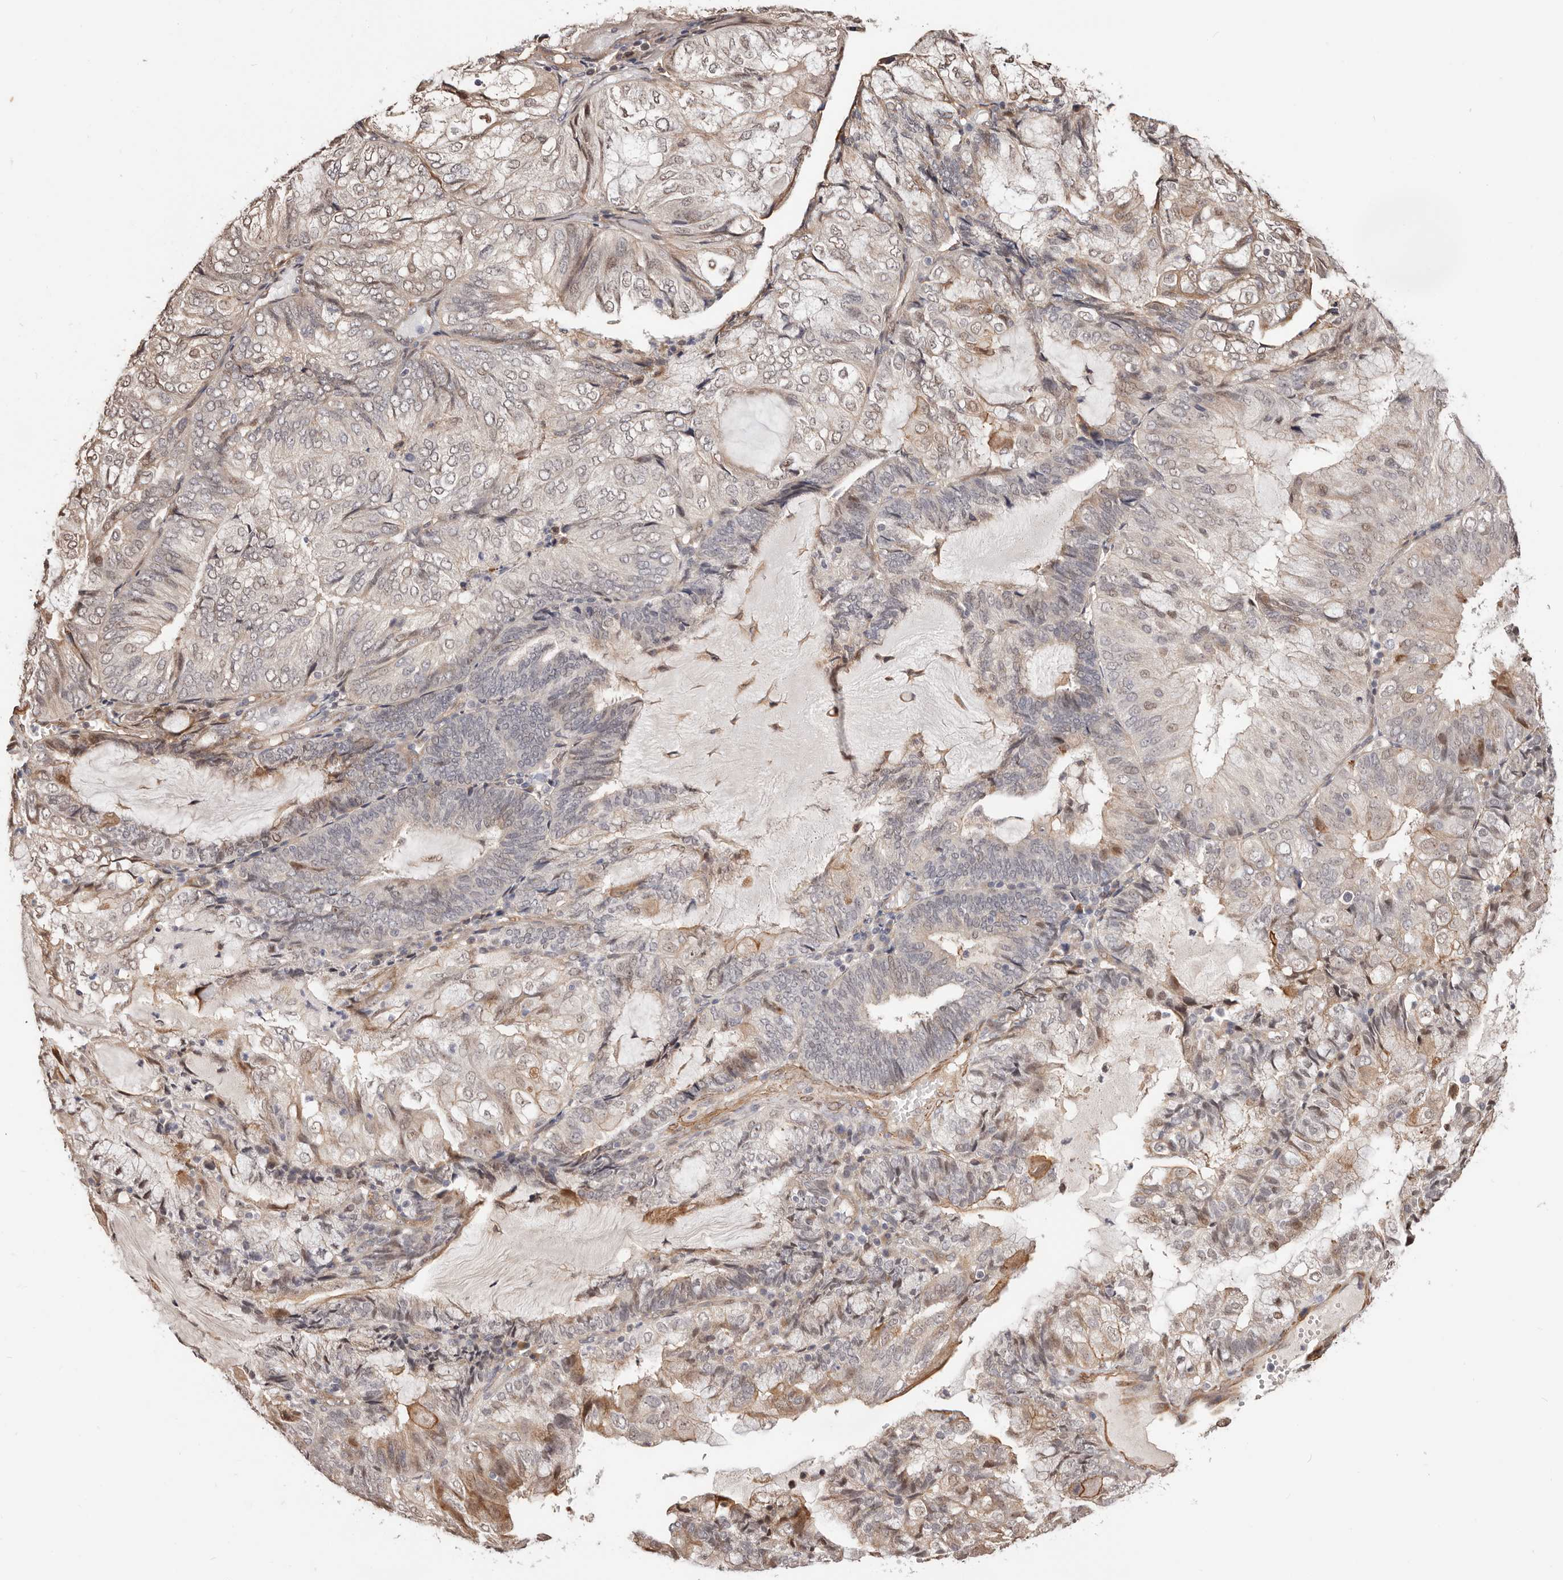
{"staining": {"intensity": "moderate", "quantity": "<25%", "location": "cytoplasmic/membranous"}, "tissue": "endometrial cancer", "cell_type": "Tumor cells", "image_type": "cancer", "snomed": [{"axis": "morphology", "description": "Adenocarcinoma, NOS"}, {"axis": "topography", "description": "Endometrium"}], "caption": "Endometrial cancer (adenocarcinoma) stained with a protein marker shows moderate staining in tumor cells.", "gene": "TRIP13", "patient": {"sex": "female", "age": 81}}